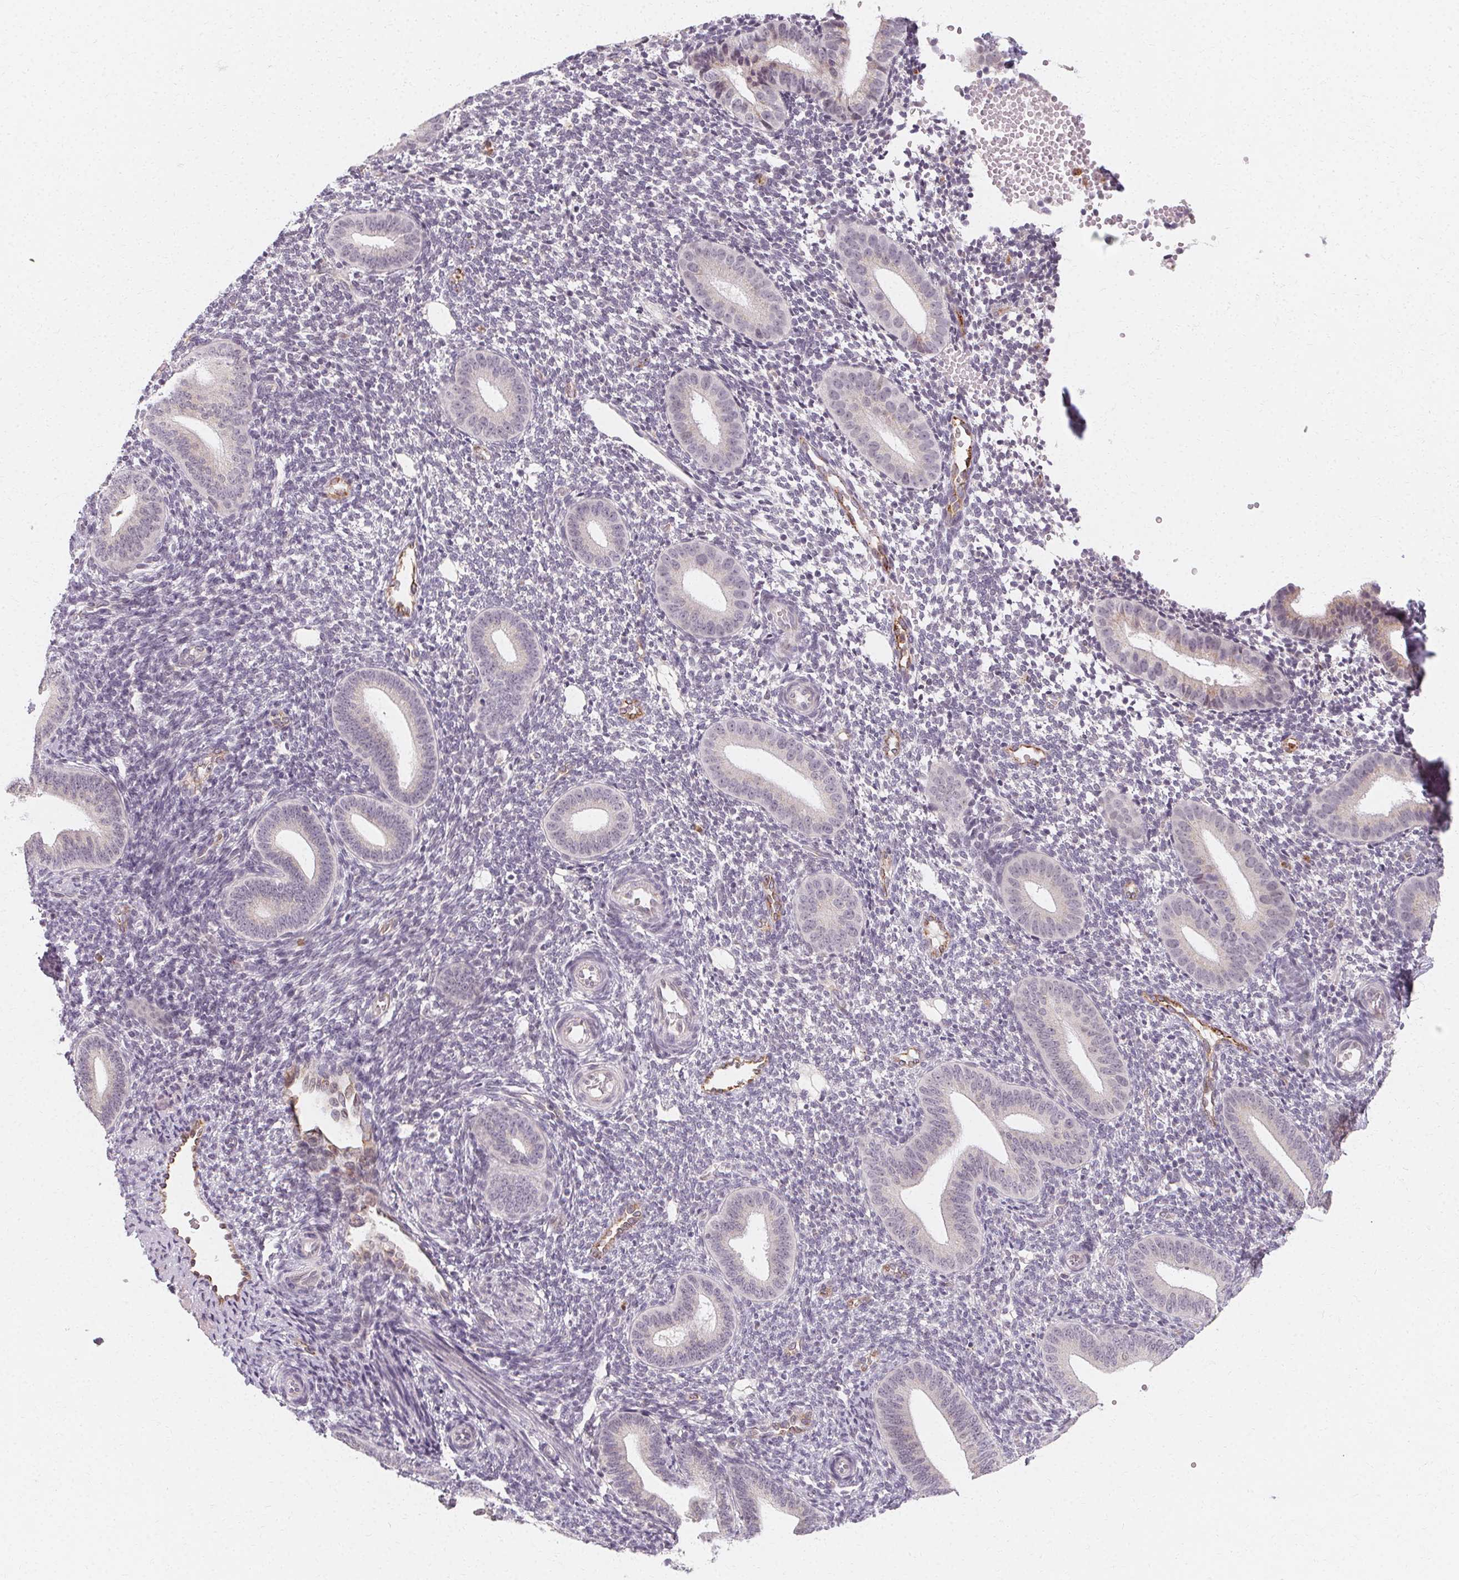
{"staining": {"intensity": "negative", "quantity": "none", "location": "none"}, "tissue": "endometrium", "cell_type": "Cells in endometrial stroma", "image_type": "normal", "snomed": [{"axis": "morphology", "description": "Normal tissue, NOS"}, {"axis": "topography", "description": "Endometrium"}], "caption": "Protein analysis of normal endometrium displays no significant positivity in cells in endometrial stroma. Brightfield microscopy of IHC stained with DAB (3,3'-diaminobenzidine) (brown) and hematoxylin (blue), captured at high magnification.", "gene": "CLCNKA", "patient": {"sex": "female", "age": 40}}